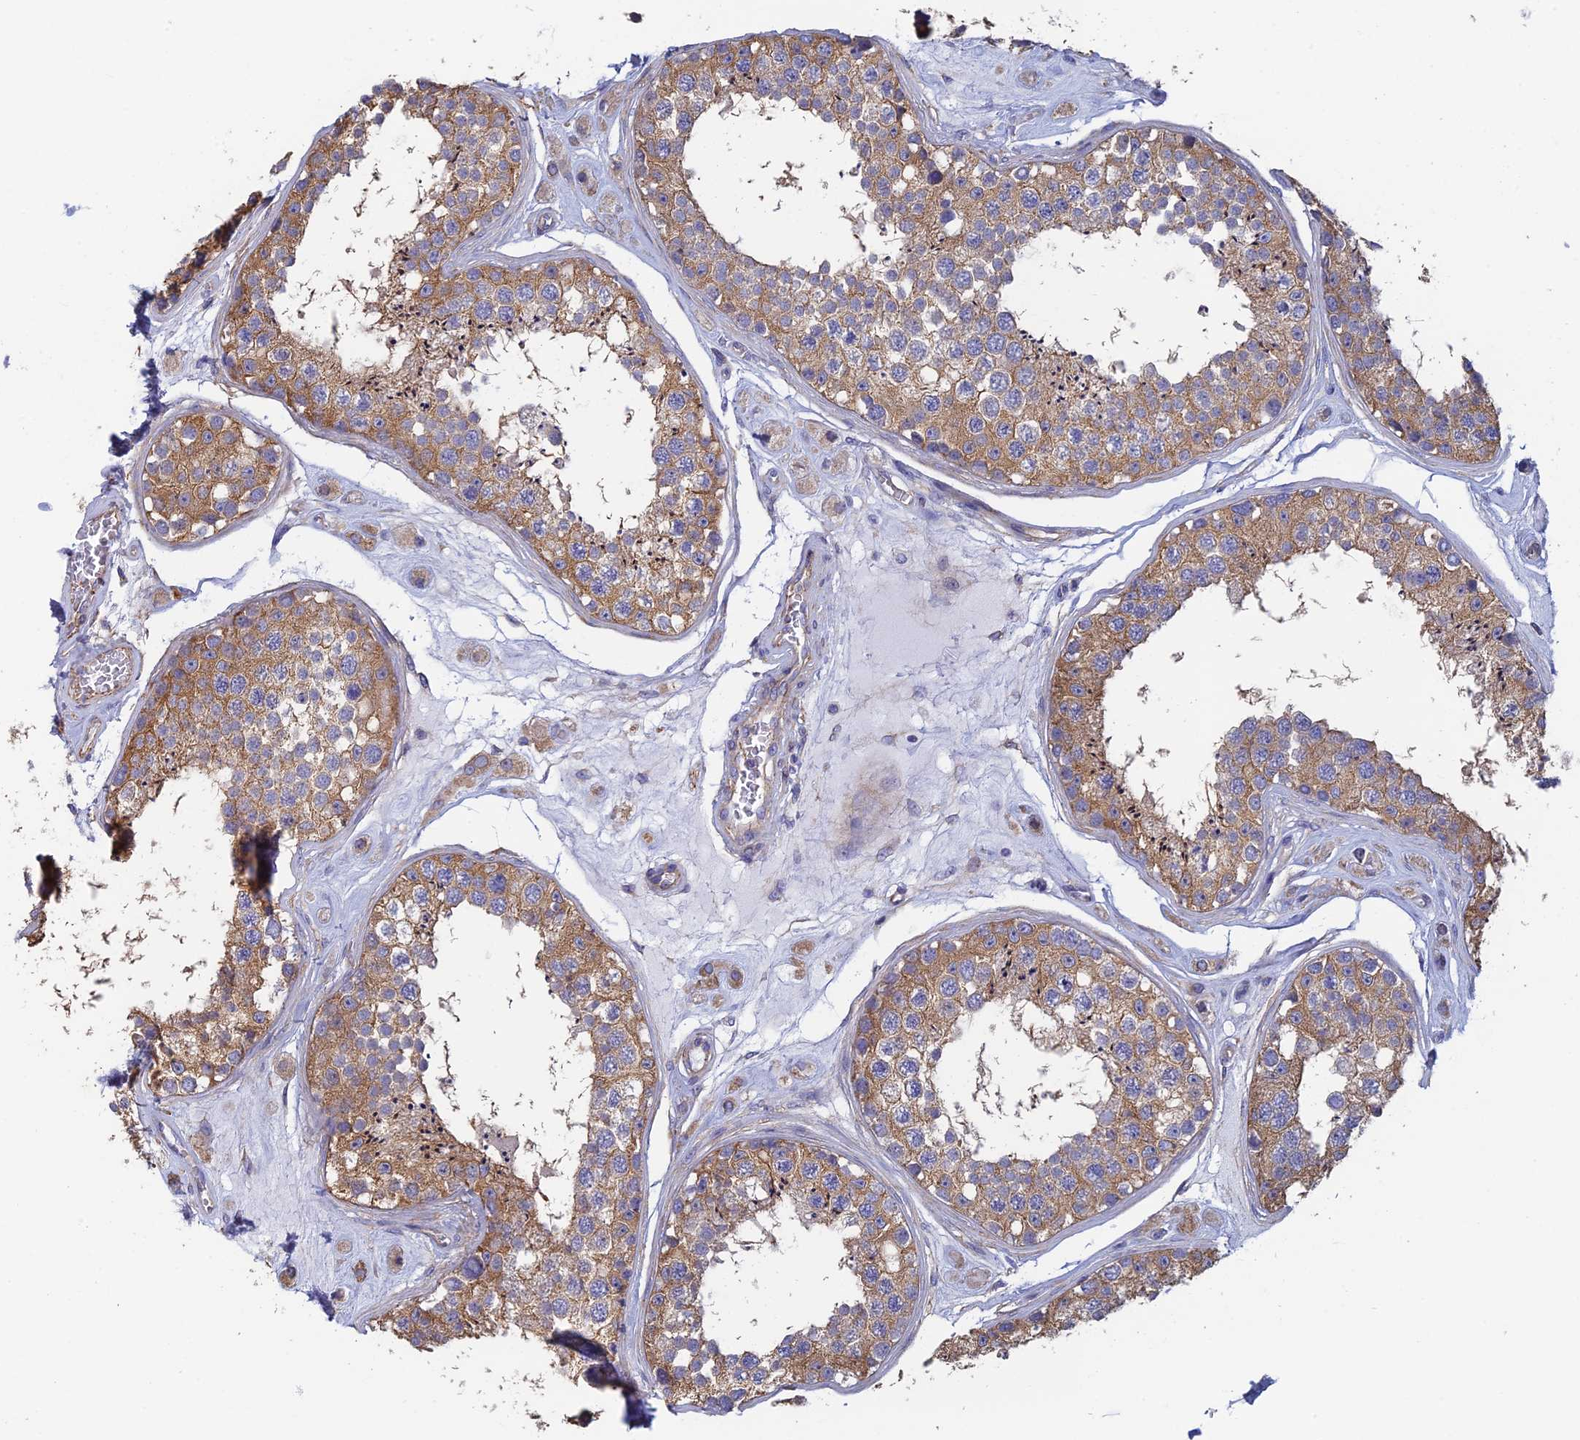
{"staining": {"intensity": "moderate", "quantity": ">75%", "location": "cytoplasmic/membranous"}, "tissue": "testis", "cell_type": "Cells in seminiferous ducts", "image_type": "normal", "snomed": [{"axis": "morphology", "description": "Normal tissue, NOS"}, {"axis": "topography", "description": "Testis"}], "caption": "Immunohistochemical staining of unremarkable human testis demonstrates medium levels of moderate cytoplasmic/membranous positivity in about >75% of cells in seminiferous ducts. (Stains: DAB (3,3'-diaminobenzidine) in brown, nuclei in blue, Microscopy: brightfield microscopy at high magnification).", "gene": "PCDHA5", "patient": {"sex": "male", "age": 25}}